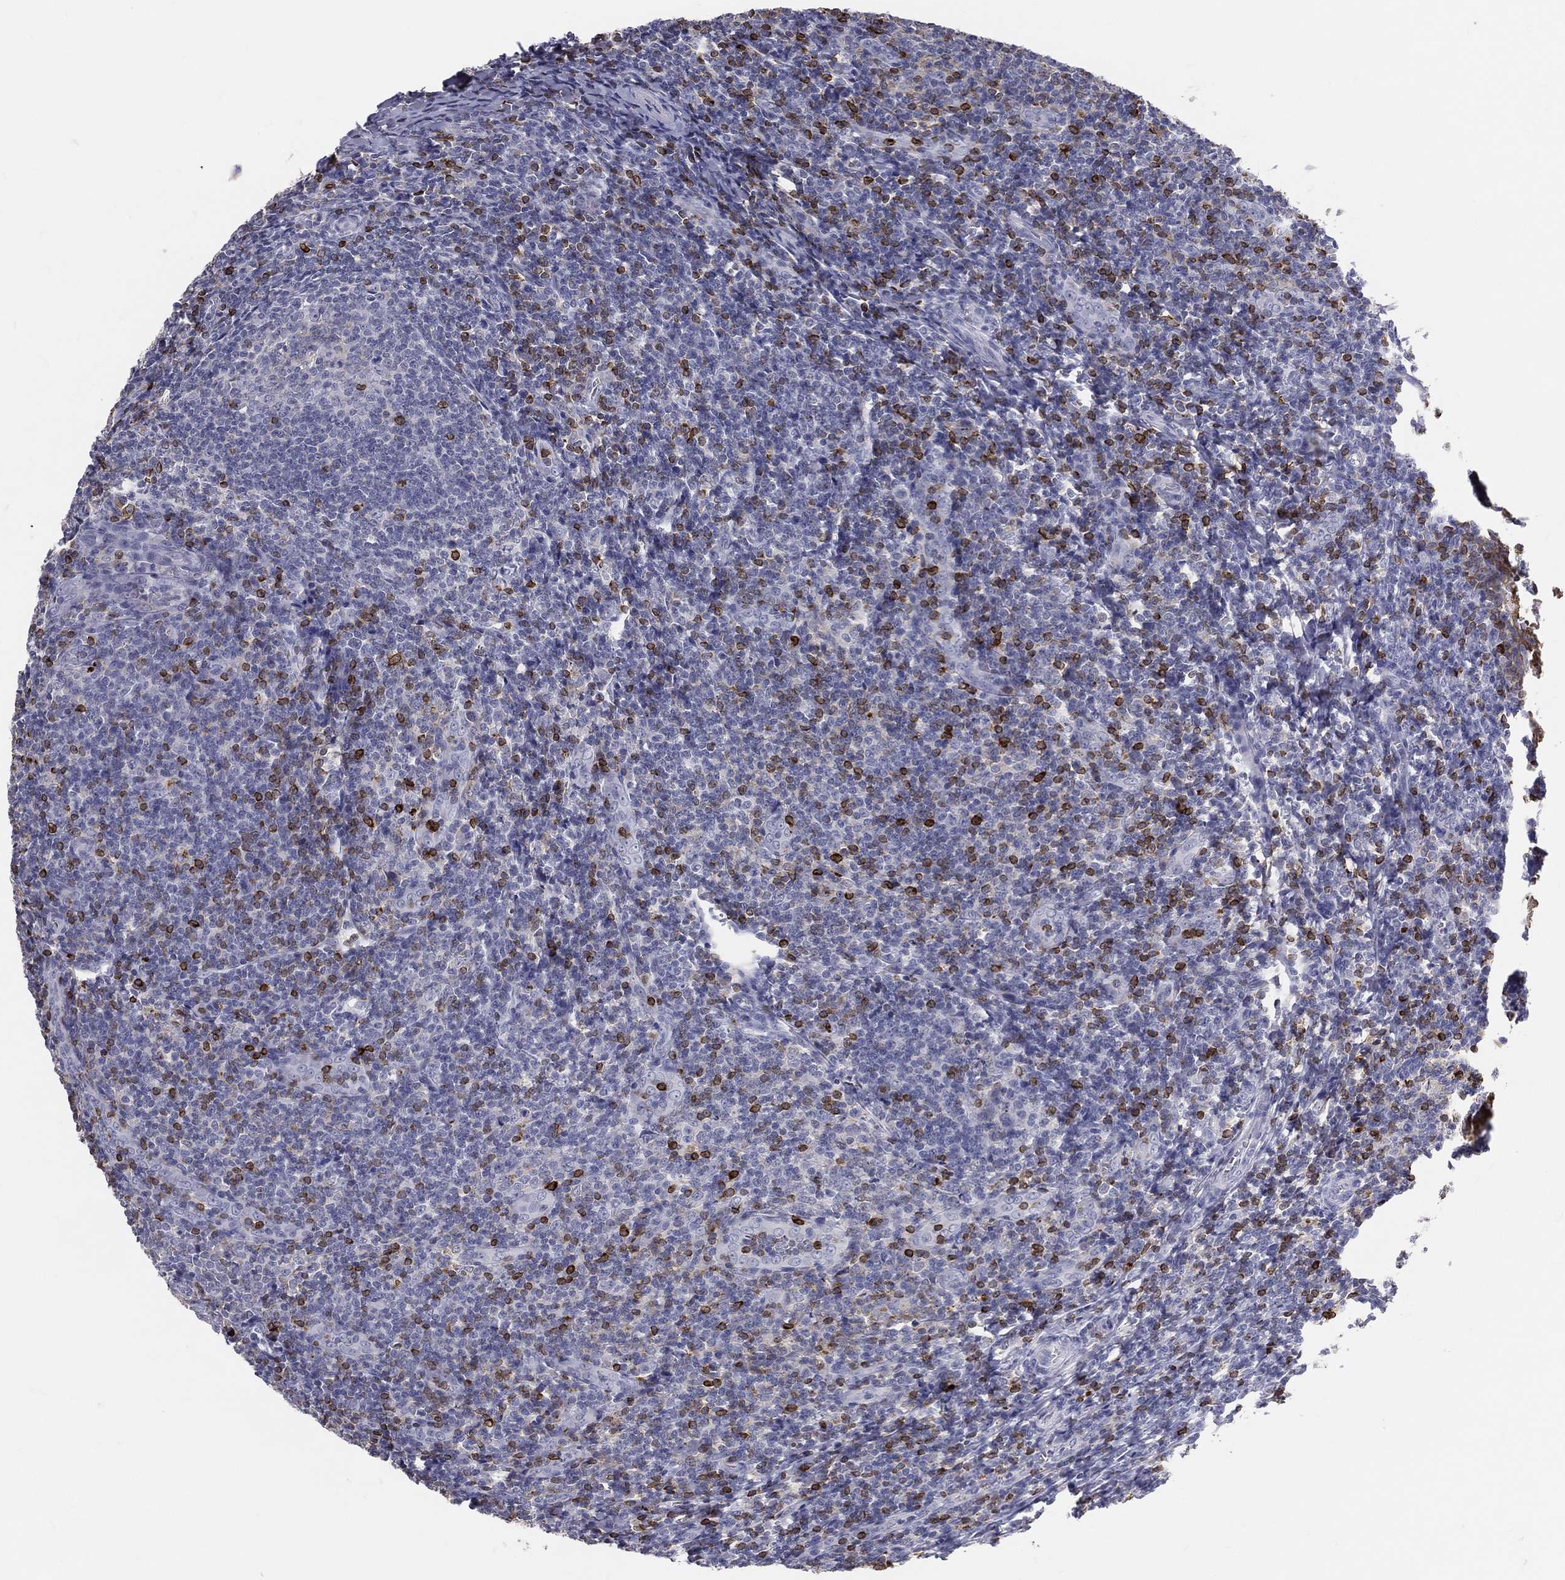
{"staining": {"intensity": "moderate", "quantity": "<25%", "location": "cytoplasmic/membranous"}, "tissue": "tonsil", "cell_type": "Germinal center cells", "image_type": "normal", "snomed": [{"axis": "morphology", "description": "Normal tissue, NOS"}, {"axis": "topography", "description": "Tonsil"}], "caption": "Immunohistochemistry image of unremarkable human tonsil stained for a protein (brown), which reveals low levels of moderate cytoplasmic/membranous expression in approximately <25% of germinal center cells.", "gene": "CTSW", "patient": {"sex": "male", "age": 20}}